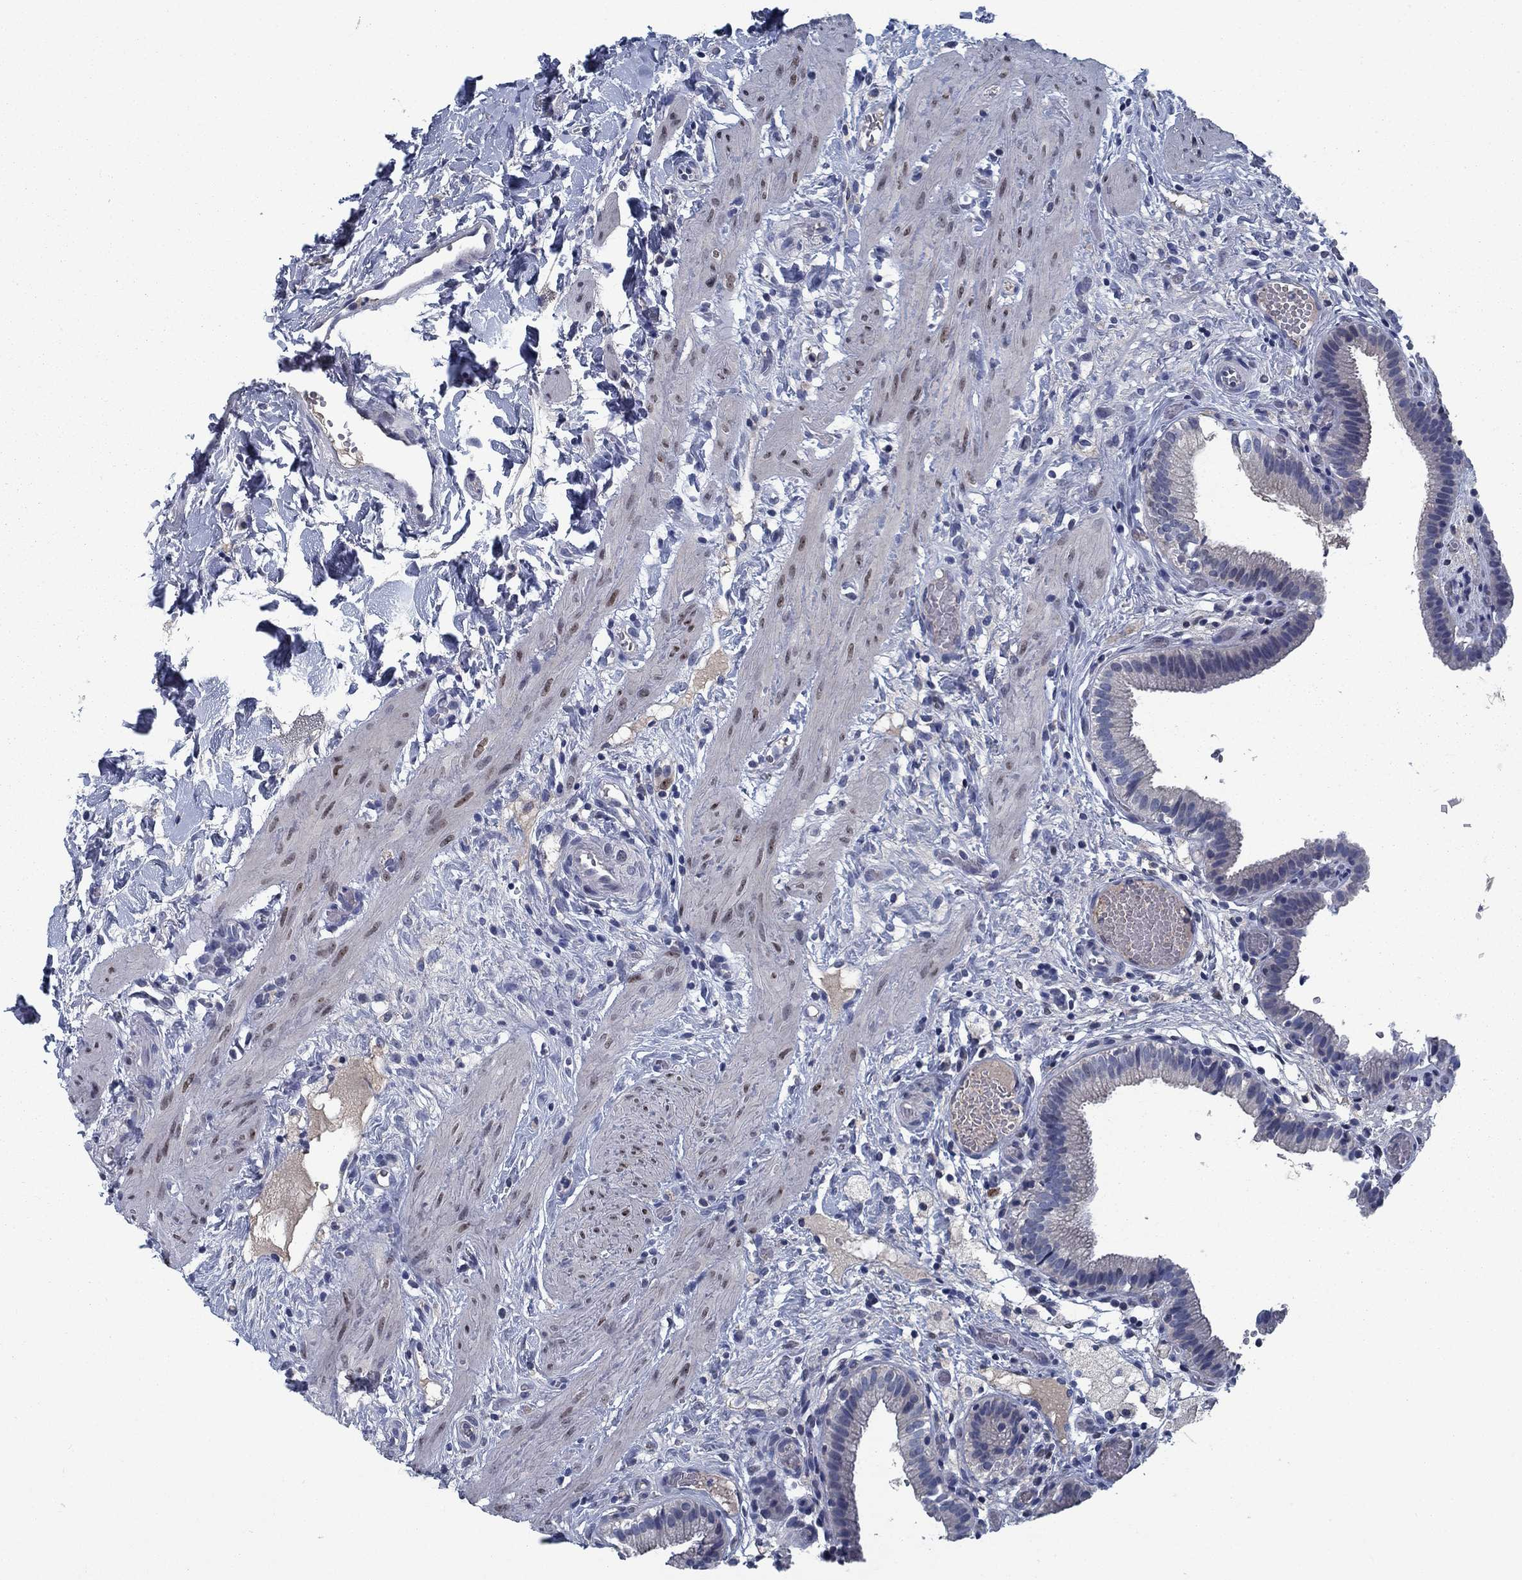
{"staining": {"intensity": "negative", "quantity": "none", "location": "none"}, "tissue": "gallbladder", "cell_type": "Glandular cells", "image_type": "normal", "snomed": [{"axis": "morphology", "description": "Normal tissue, NOS"}, {"axis": "topography", "description": "Gallbladder"}], "caption": "An immunohistochemistry photomicrograph of unremarkable gallbladder is shown. There is no staining in glandular cells of gallbladder.", "gene": "PNMA8A", "patient": {"sex": "female", "age": 24}}